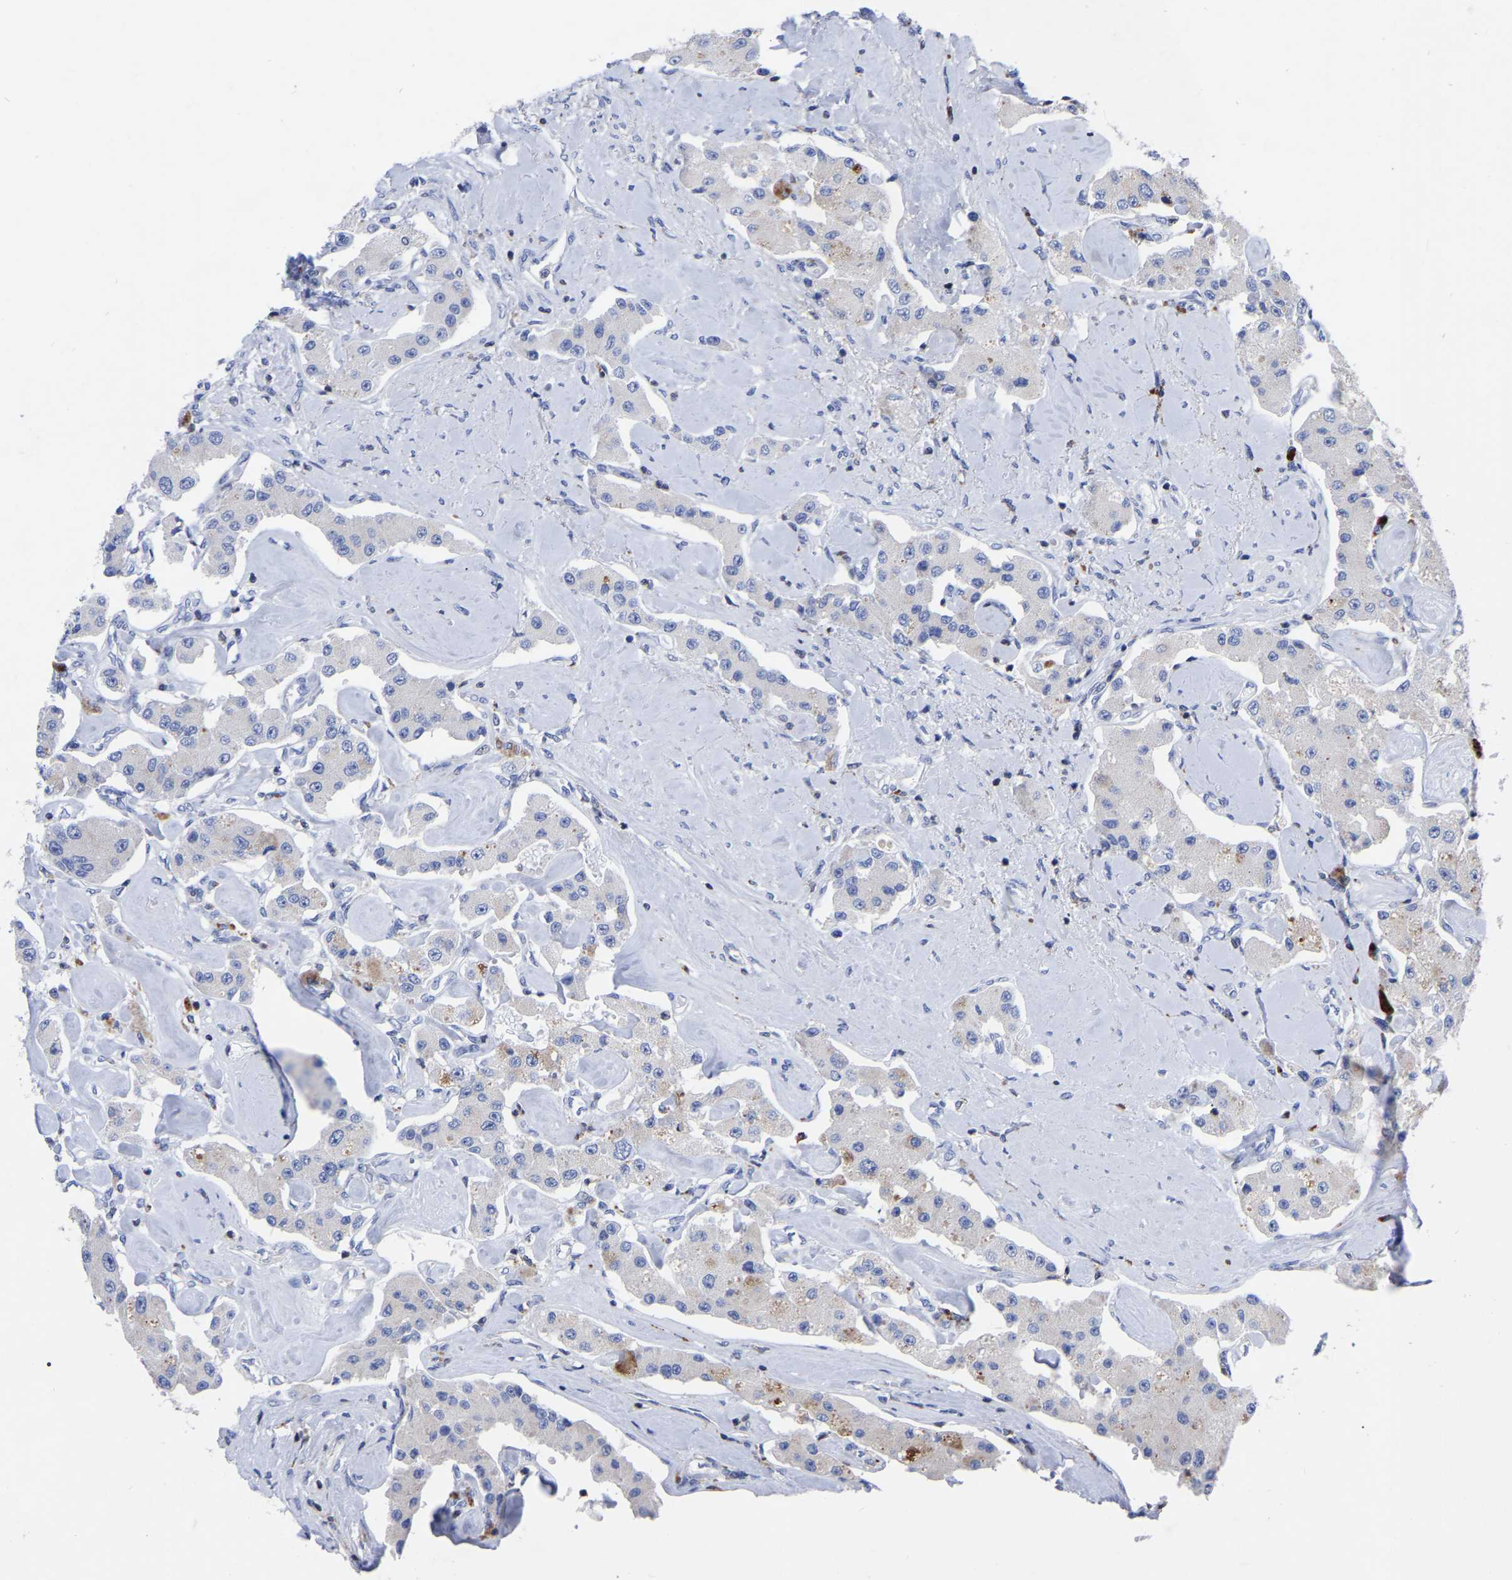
{"staining": {"intensity": "weak", "quantity": "<25%", "location": "cytoplasmic/membranous"}, "tissue": "carcinoid", "cell_type": "Tumor cells", "image_type": "cancer", "snomed": [{"axis": "morphology", "description": "Carcinoid, malignant, NOS"}, {"axis": "topography", "description": "Pancreas"}], "caption": "Protein analysis of malignant carcinoid exhibits no significant staining in tumor cells.", "gene": "PTPN7", "patient": {"sex": "male", "age": 41}}